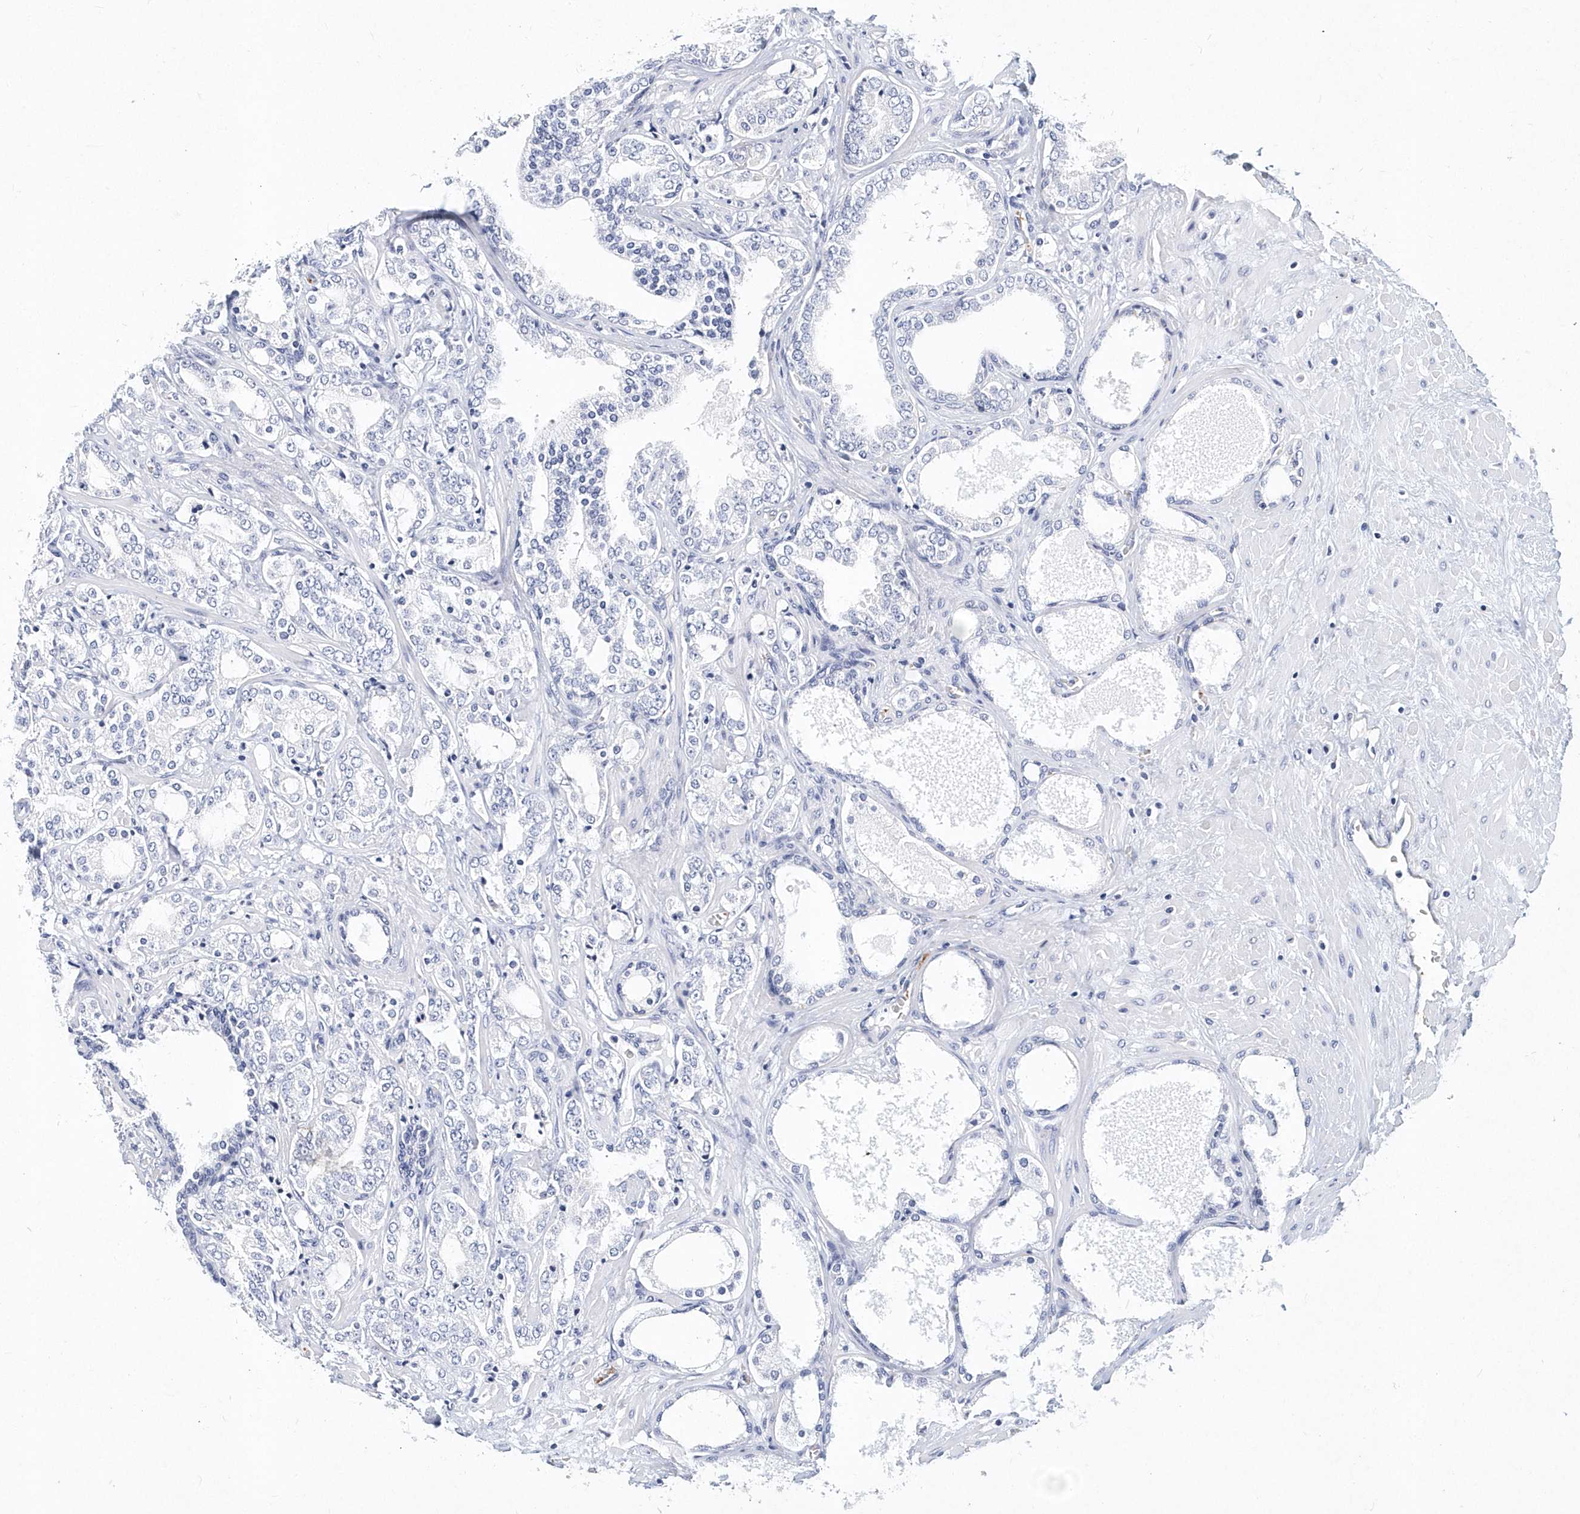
{"staining": {"intensity": "negative", "quantity": "none", "location": "none"}, "tissue": "prostate cancer", "cell_type": "Tumor cells", "image_type": "cancer", "snomed": [{"axis": "morphology", "description": "Adenocarcinoma, High grade"}, {"axis": "topography", "description": "Prostate"}], "caption": "Prostate cancer (adenocarcinoma (high-grade)) was stained to show a protein in brown. There is no significant expression in tumor cells.", "gene": "ITGA2B", "patient": {"sex": "male", "age": 64}}